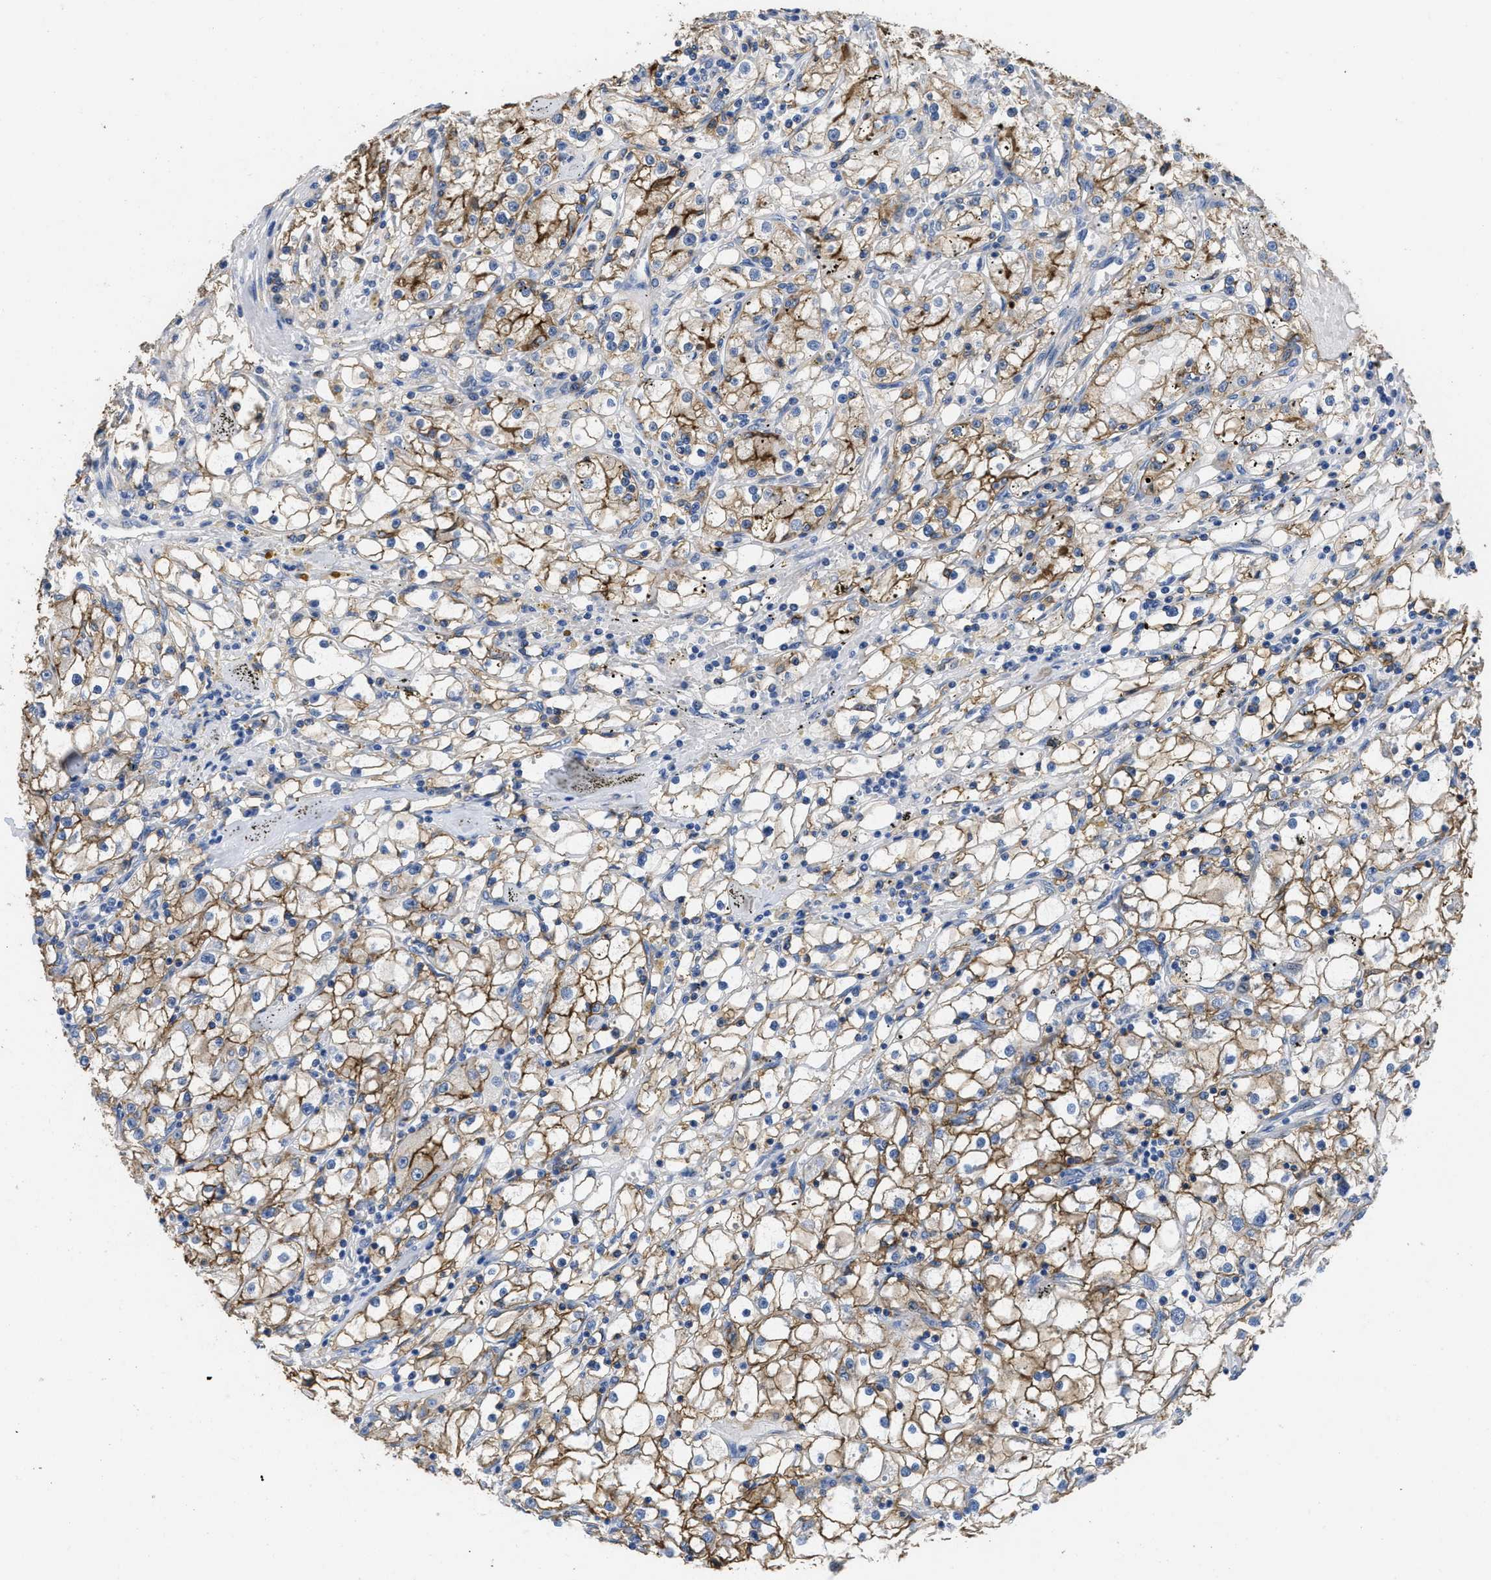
{"staining": {"intensity": "strong", "quantity": ">75%", "location": "cytoplasmic/membranous"}, "tissue": "renal cancer", "cell_type": "Tumor cells", "image_type": "cancer", "snomed": [{"axis": "morphology", "description": "Adenocarcinoma, NOS"}, {"axis": "topography", "description": "Kidney"}], "caption": "This micrograph exhibits immunohistochemistry (IHC) staining of adenocarcinoma (renal), with high strong cytoplasmic/membranous positivity in about >75% of tumor cells.", "gene": "CA9", "patient": {"sex": "male", "age": 56}}